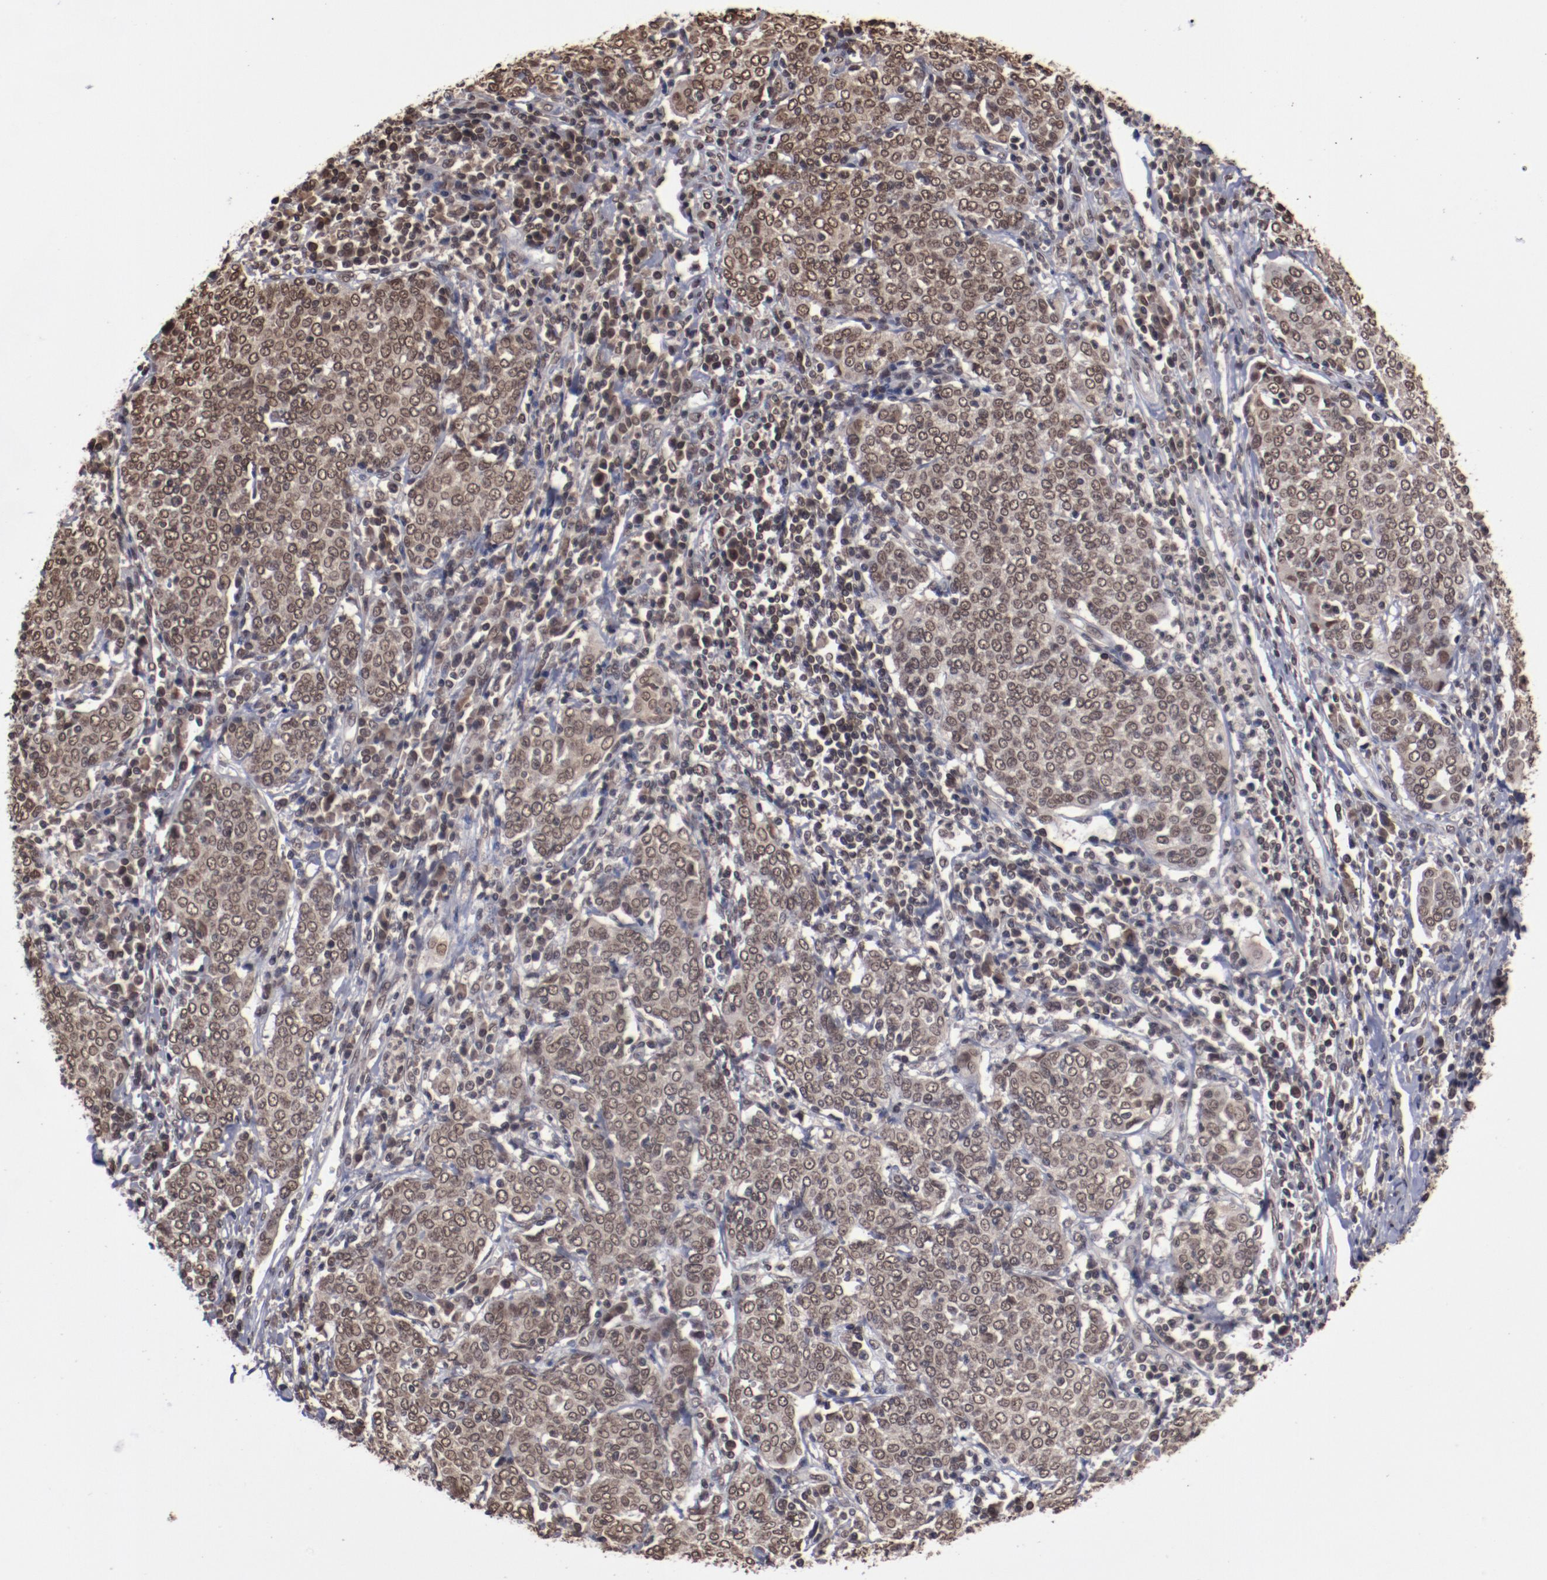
{"staining": {"intensity": "moderate", "quantity": ">75%", "location": "nuclear"}, "tissue": "cervical cancer", "cell_type": "Tumor cells", "image_type": "cancer", "snomed": [{"axis": "morphology", "description": "Squamous cell carcinoma, NOS"}, {"axis": "topography", "description": "Cervix"}], "caption": "An image of squamous cell carcinoma (cervical) stained for a protein exhibits moderate nuclear brown staining in tumor cells.", "gene": "AKT1", "patient": {"sex": "female", "age": 40}}